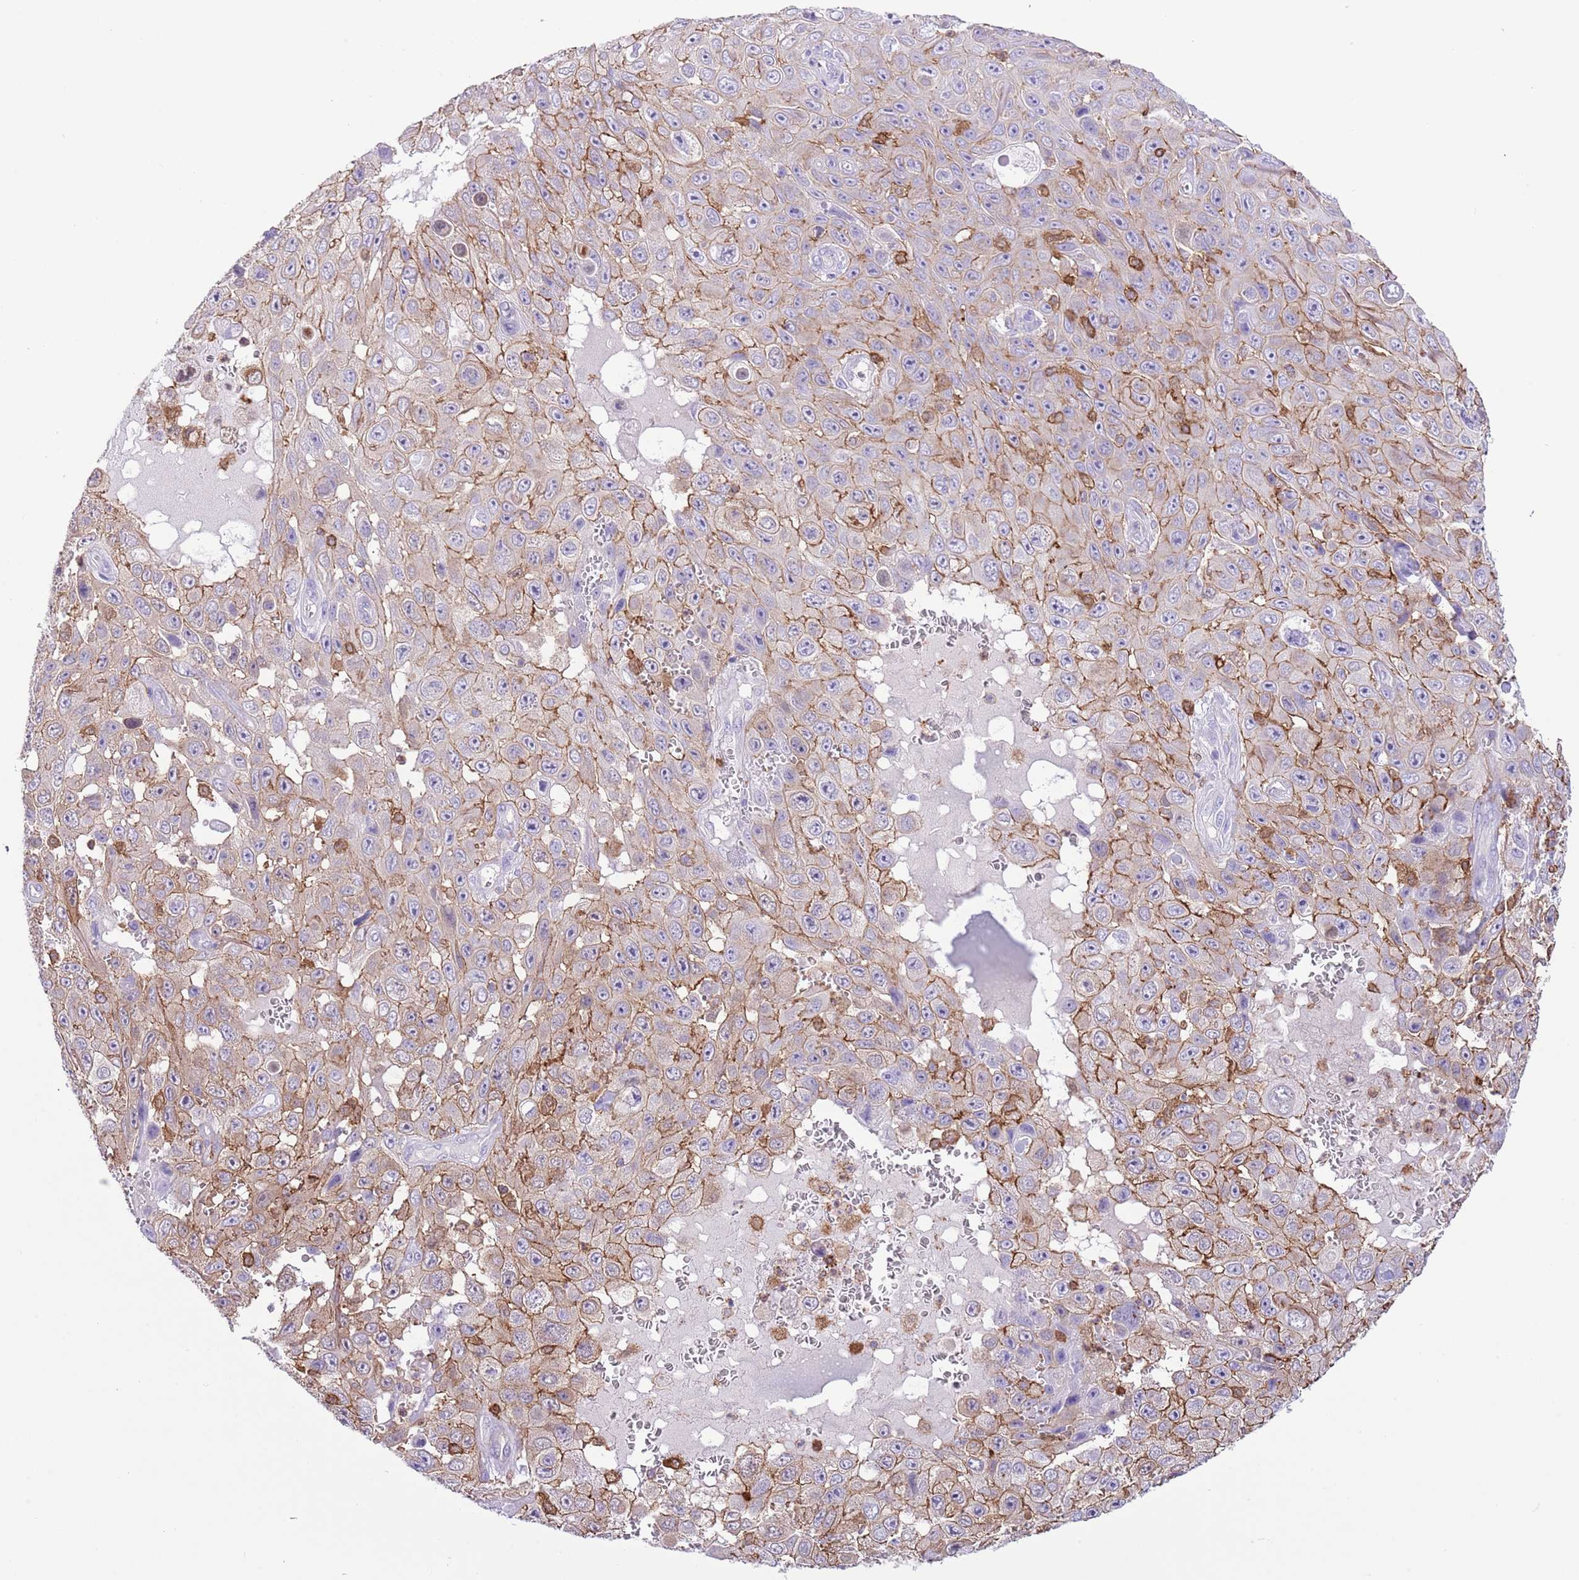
{"staining": {"intensity": "moderate", "quantity": "25%-75%", "location": "cytoplasmic/membranous"}, "tissue": "skin cancer", "cell_type": "Tumor cells", "image_type": "cancer", "snomed": [{"axis": "morphology", "description": "Squamous cell carcinoma, NOS"}, {"axis": "topography", "description": "Skin"}], "caption": "IHC micrograph of neoplastic tissue: human skin squamous cell carcinoma stained using immunohistochemistry (IHC) demonstrates medium levels of moderate protein expression localized specifically in the cytoplasmic/membranous of tumor cells, appearing as a cytoplasmic/membranous brown color.", "gene": "EFHD2", "patient": {"sex": "male", "age": 82}}